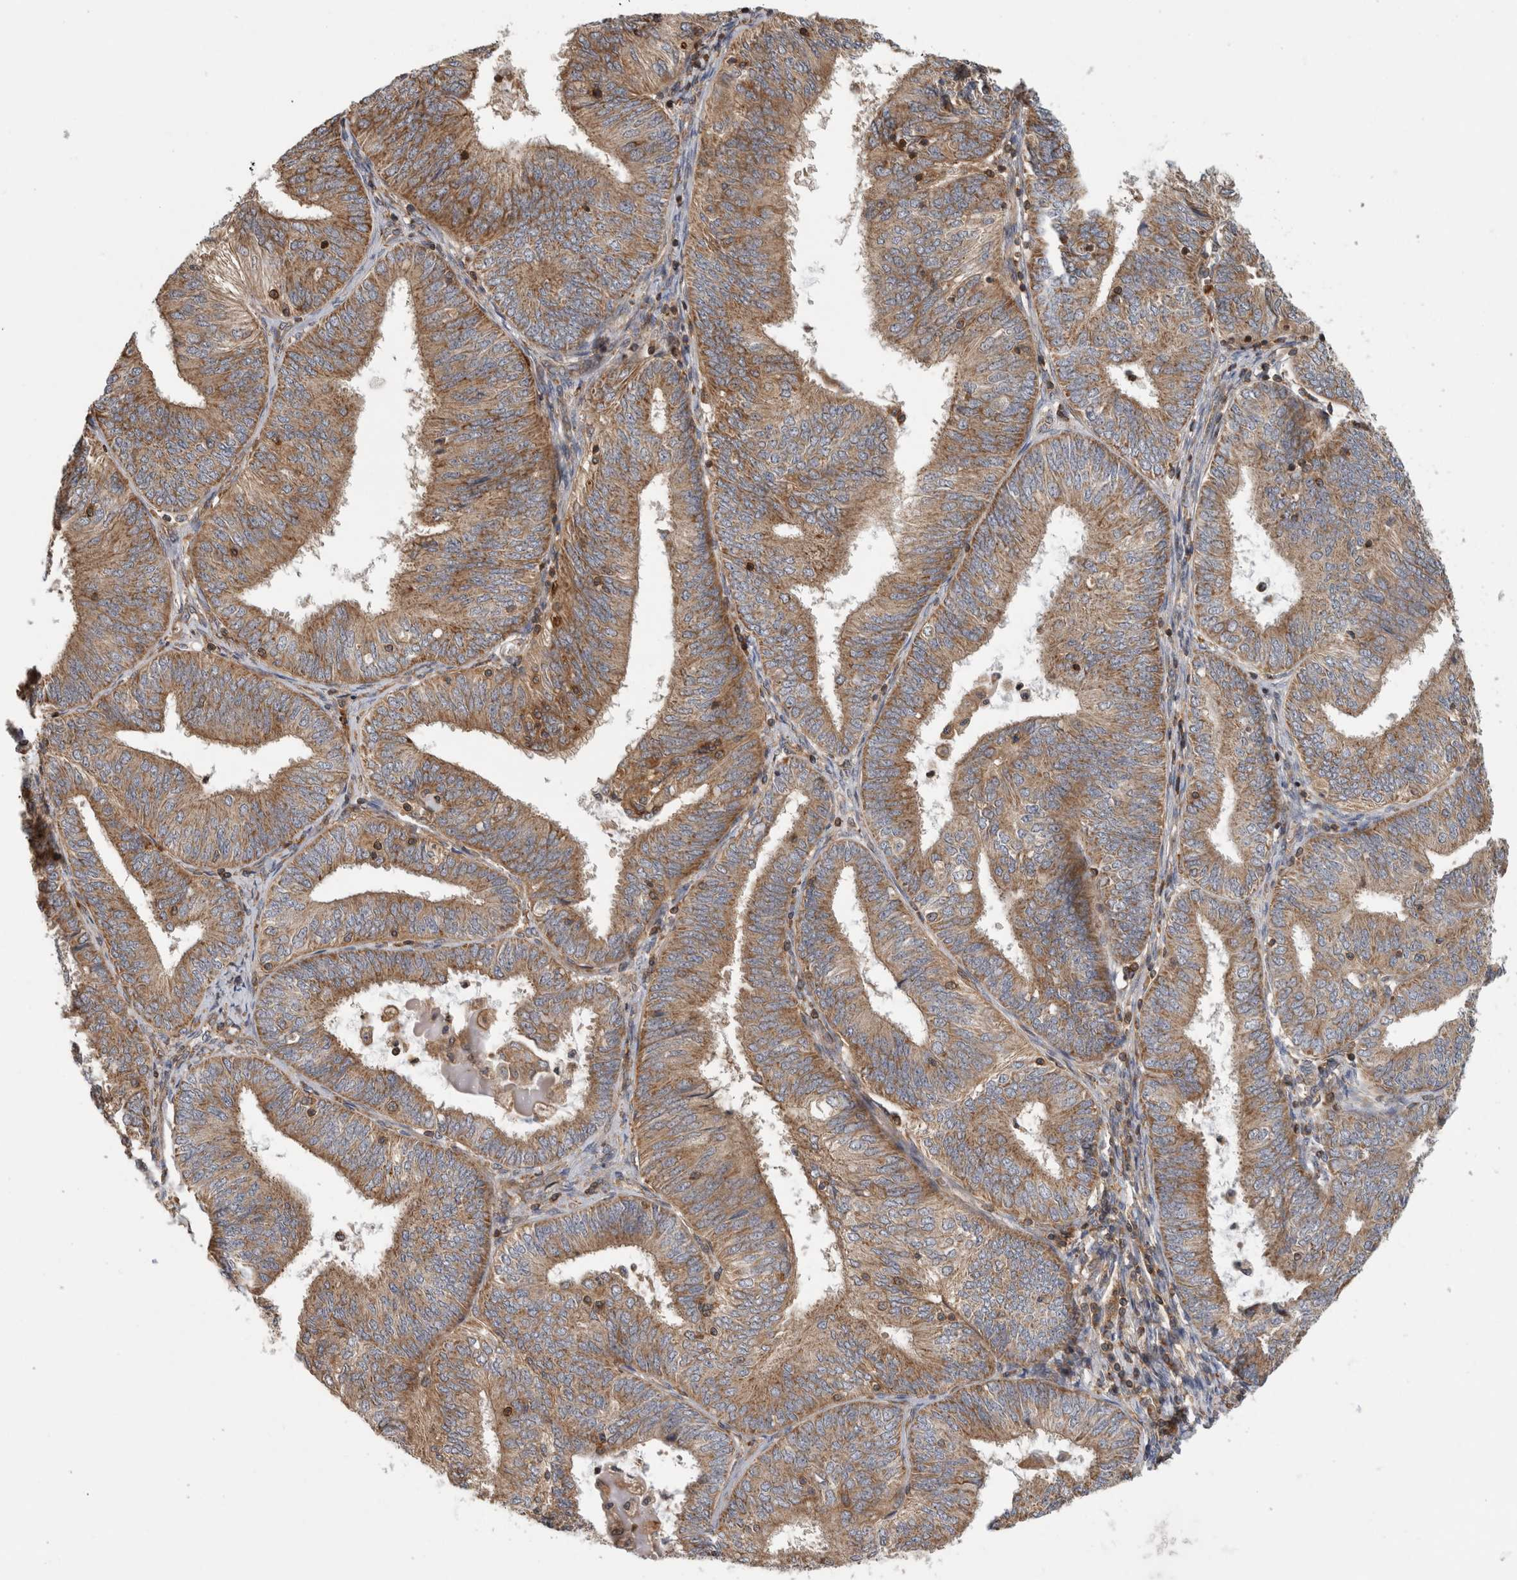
{"staining": {"intensity": "moderate", "quantity": ">75%", "location": "cytoplasmic/membranous"}, "tissue": "endometrial cancer", "cell_type": "Tumor cells", "image_type": "cancer", "snomed": [{"axis": "morphology", "description": "Adenocarcinoma, NOS"}, {"axis": "topography", "description": "Endometrium"}], "caption": "A high-resolution image shows immunohistochemistry staining of endometrial cancer (adenocarcinoma), which shows moderate cytoplasmic/membranous expression in about >75% of tumor cells.", "gene": "GRIK2", "patient": {"sex": "female", "age": 58}}